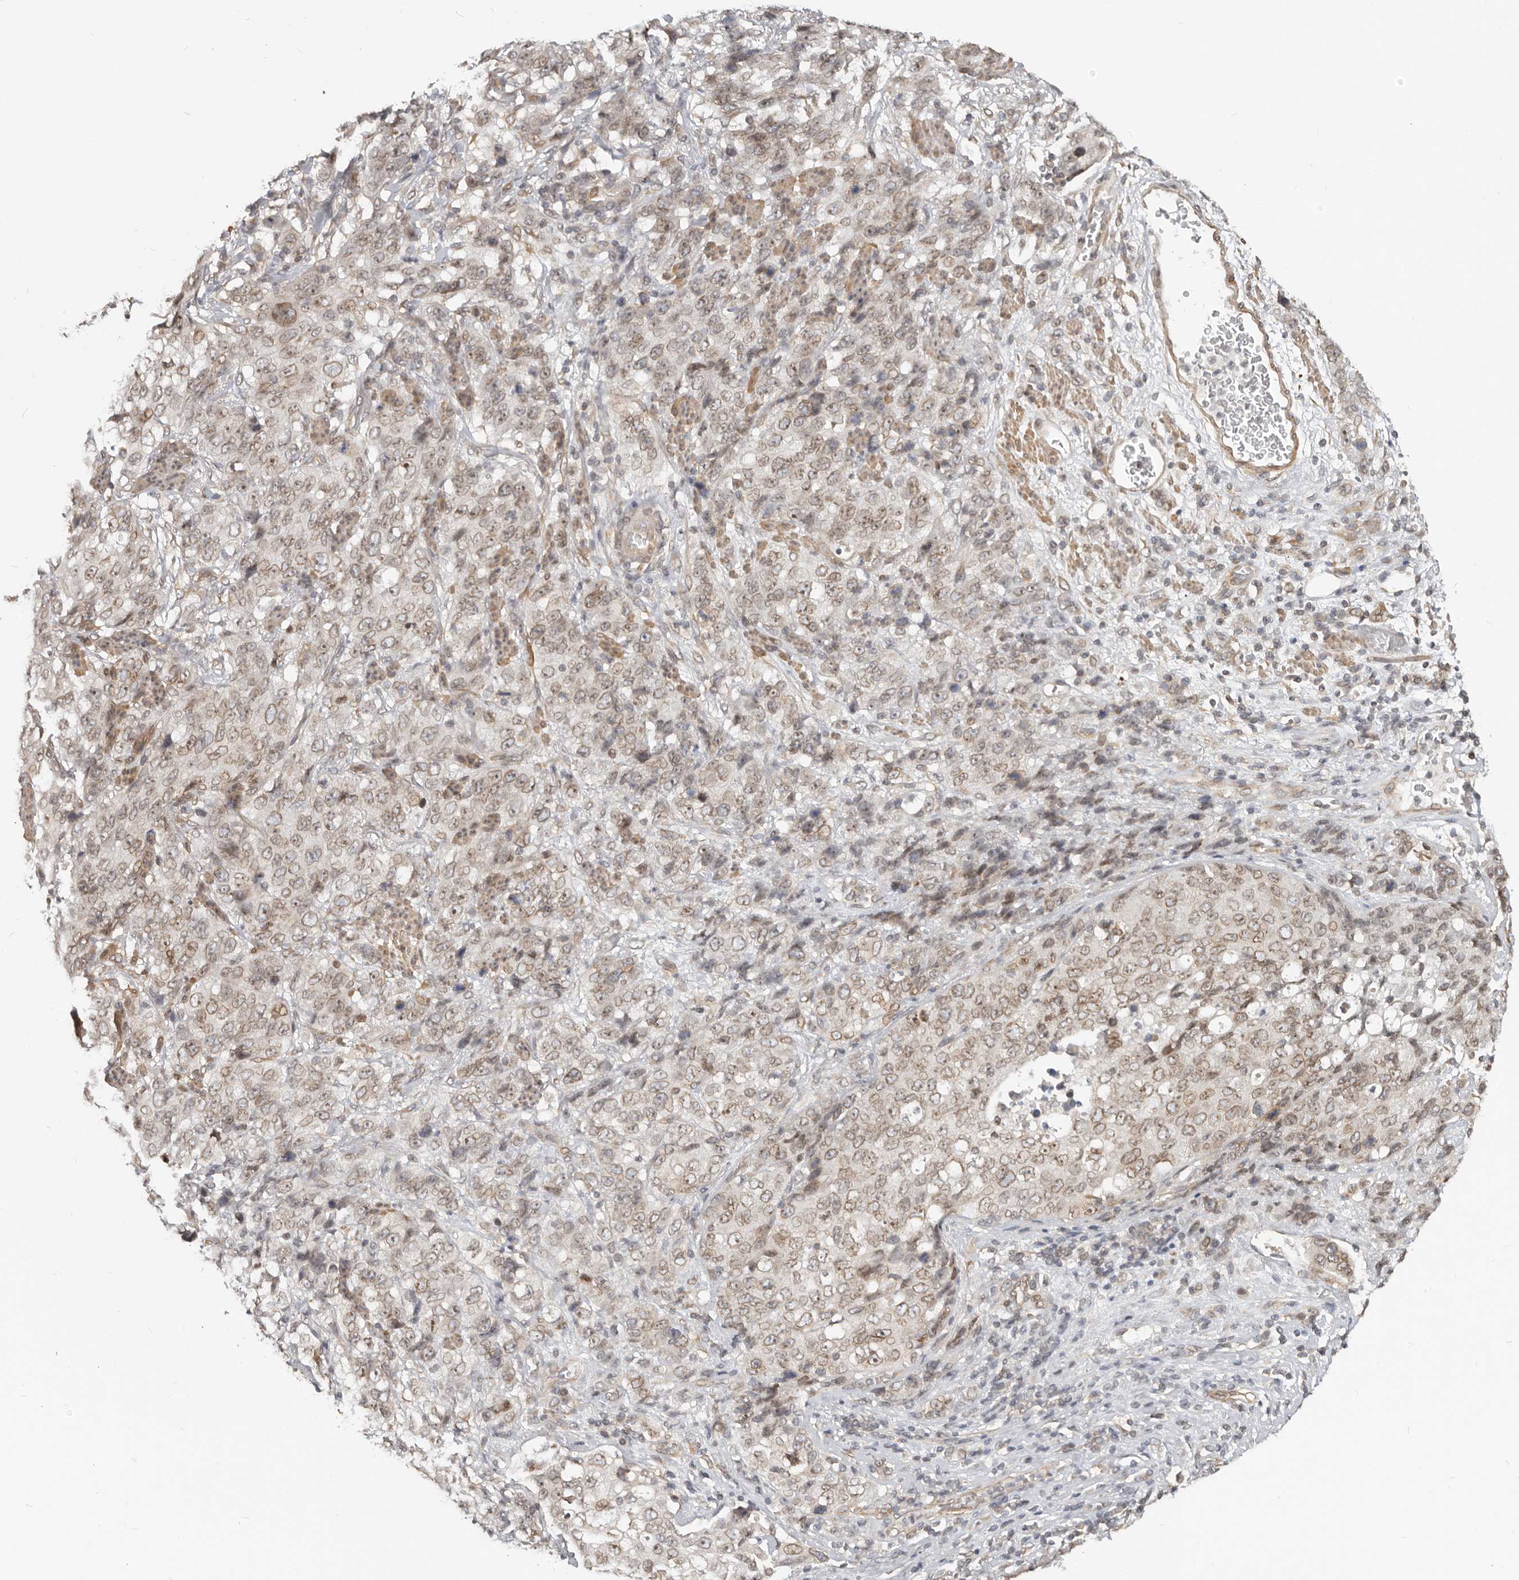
{"staining": {"intensity": "weak", "quantity": ">75%", "location": "cytoplasmic/membranous,nuclear"}, "tissue": "stomach cancer", "cell_type": "Tumor cells", "image_type": "cancer", "snomed": [{"axis": "morphology", "description": "Adenocarcinoma, NOS"}, {"axis": "topography", "description": "Stomach"}], "caption": "A high-resolution photomicrograph shows IHC staining of stomach cancer, which demonstrates weak cytoplasmic/membranous and nuclear staining in about >75% of tumor cells. (DAB IHC with brightfield microscopy, high magnification).", "gene": "NUP153", "patient": {"sex": "male", "age": 48}}